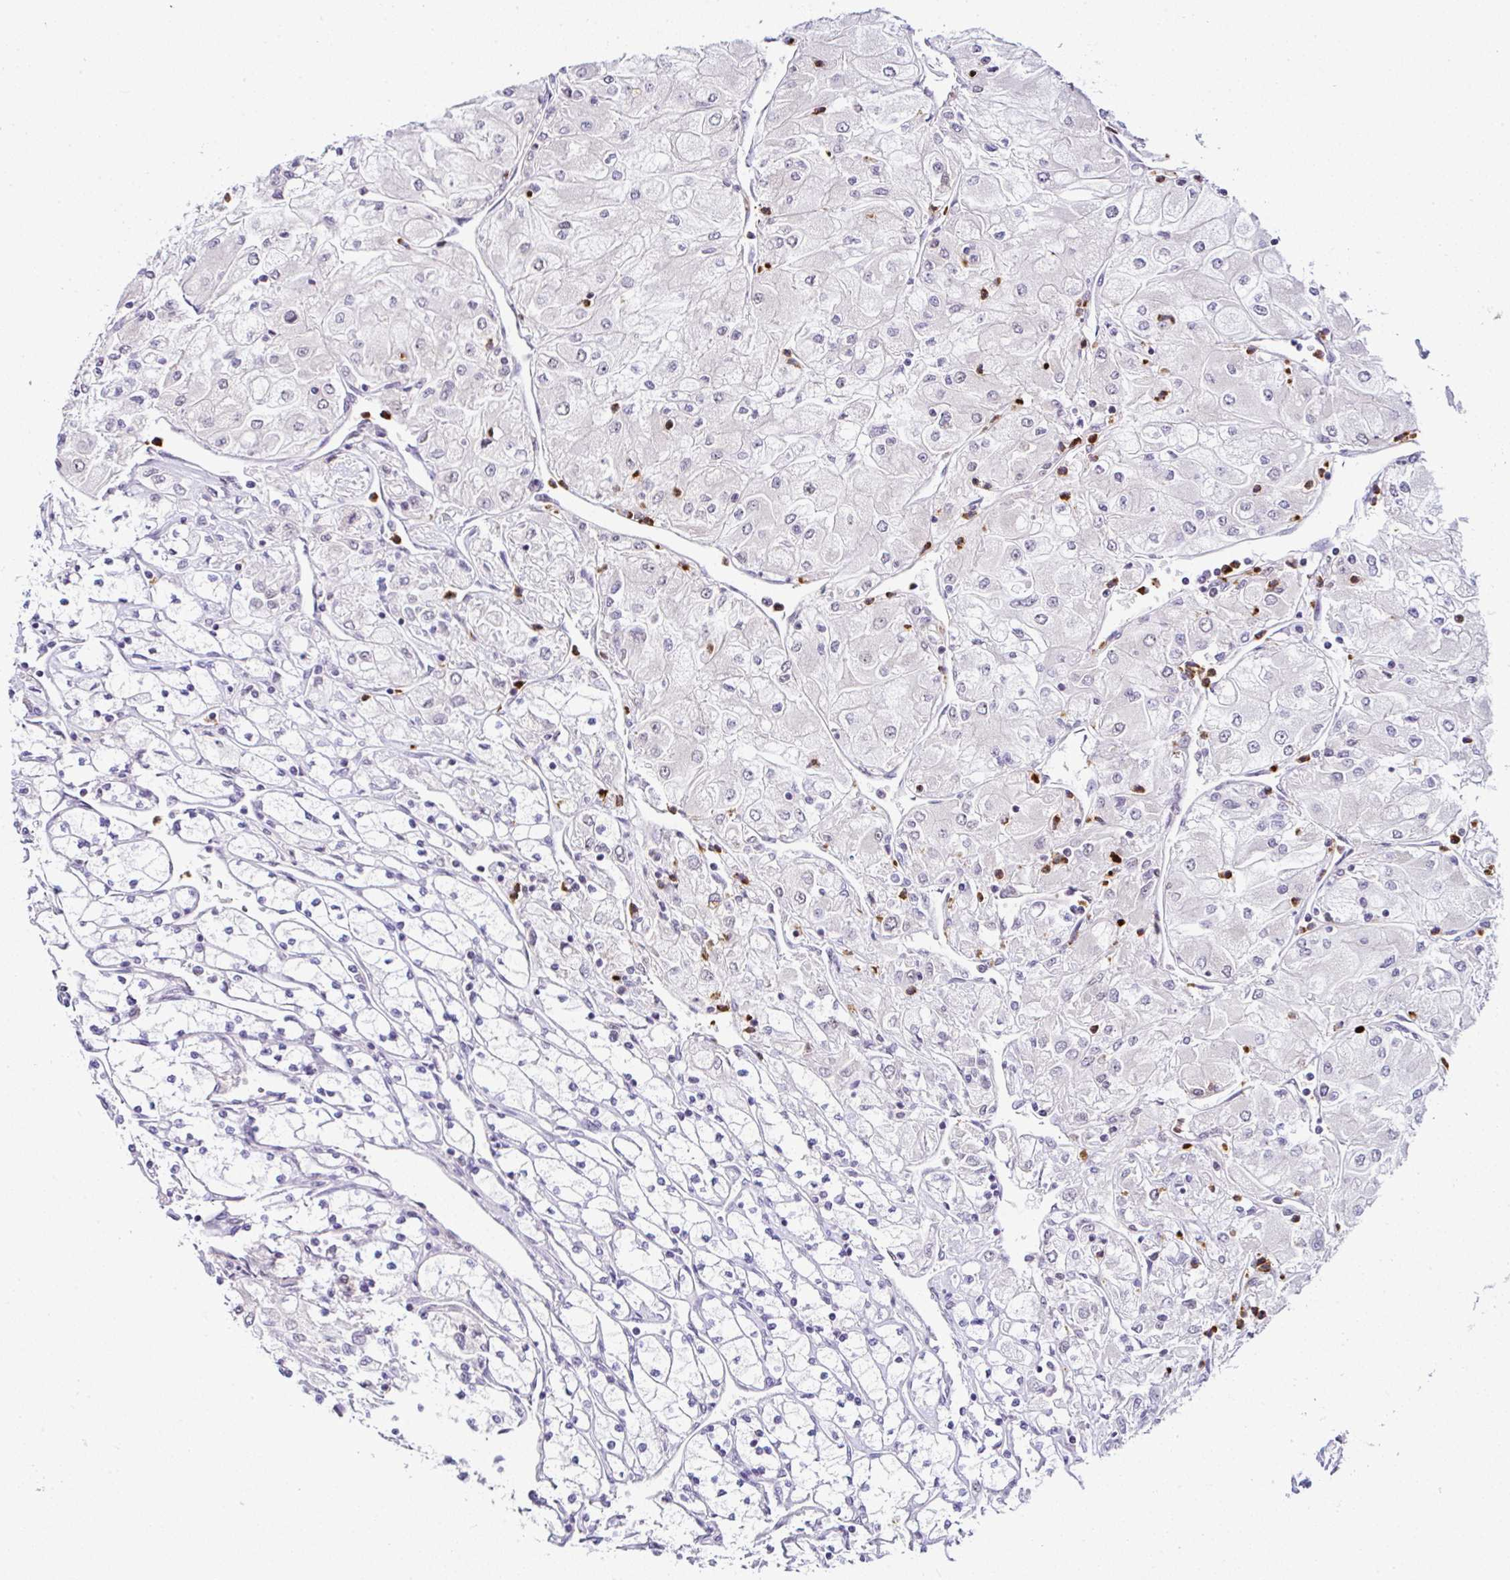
{"staining": {"intensity": "negative", "quantity": "none", "location": "none"}, "tissue": "renal cancer", "cell_type": "Tumor cells", "image_type": "cancer", "snomed": [{"axis": "morphology", "description": "Adenocarcinoma, NOS"}, {"axis": "topography", "description": "Kidney"}], "caption": "Immunohistochemistry photomicrograph of neoplastic tissue: adenocarcinoma (renal) stained with DAB demonstrates no significant protein positivity in tumor cells.", "gene": "PTPN2", "patient": {"sex": "male", "age": 80}}